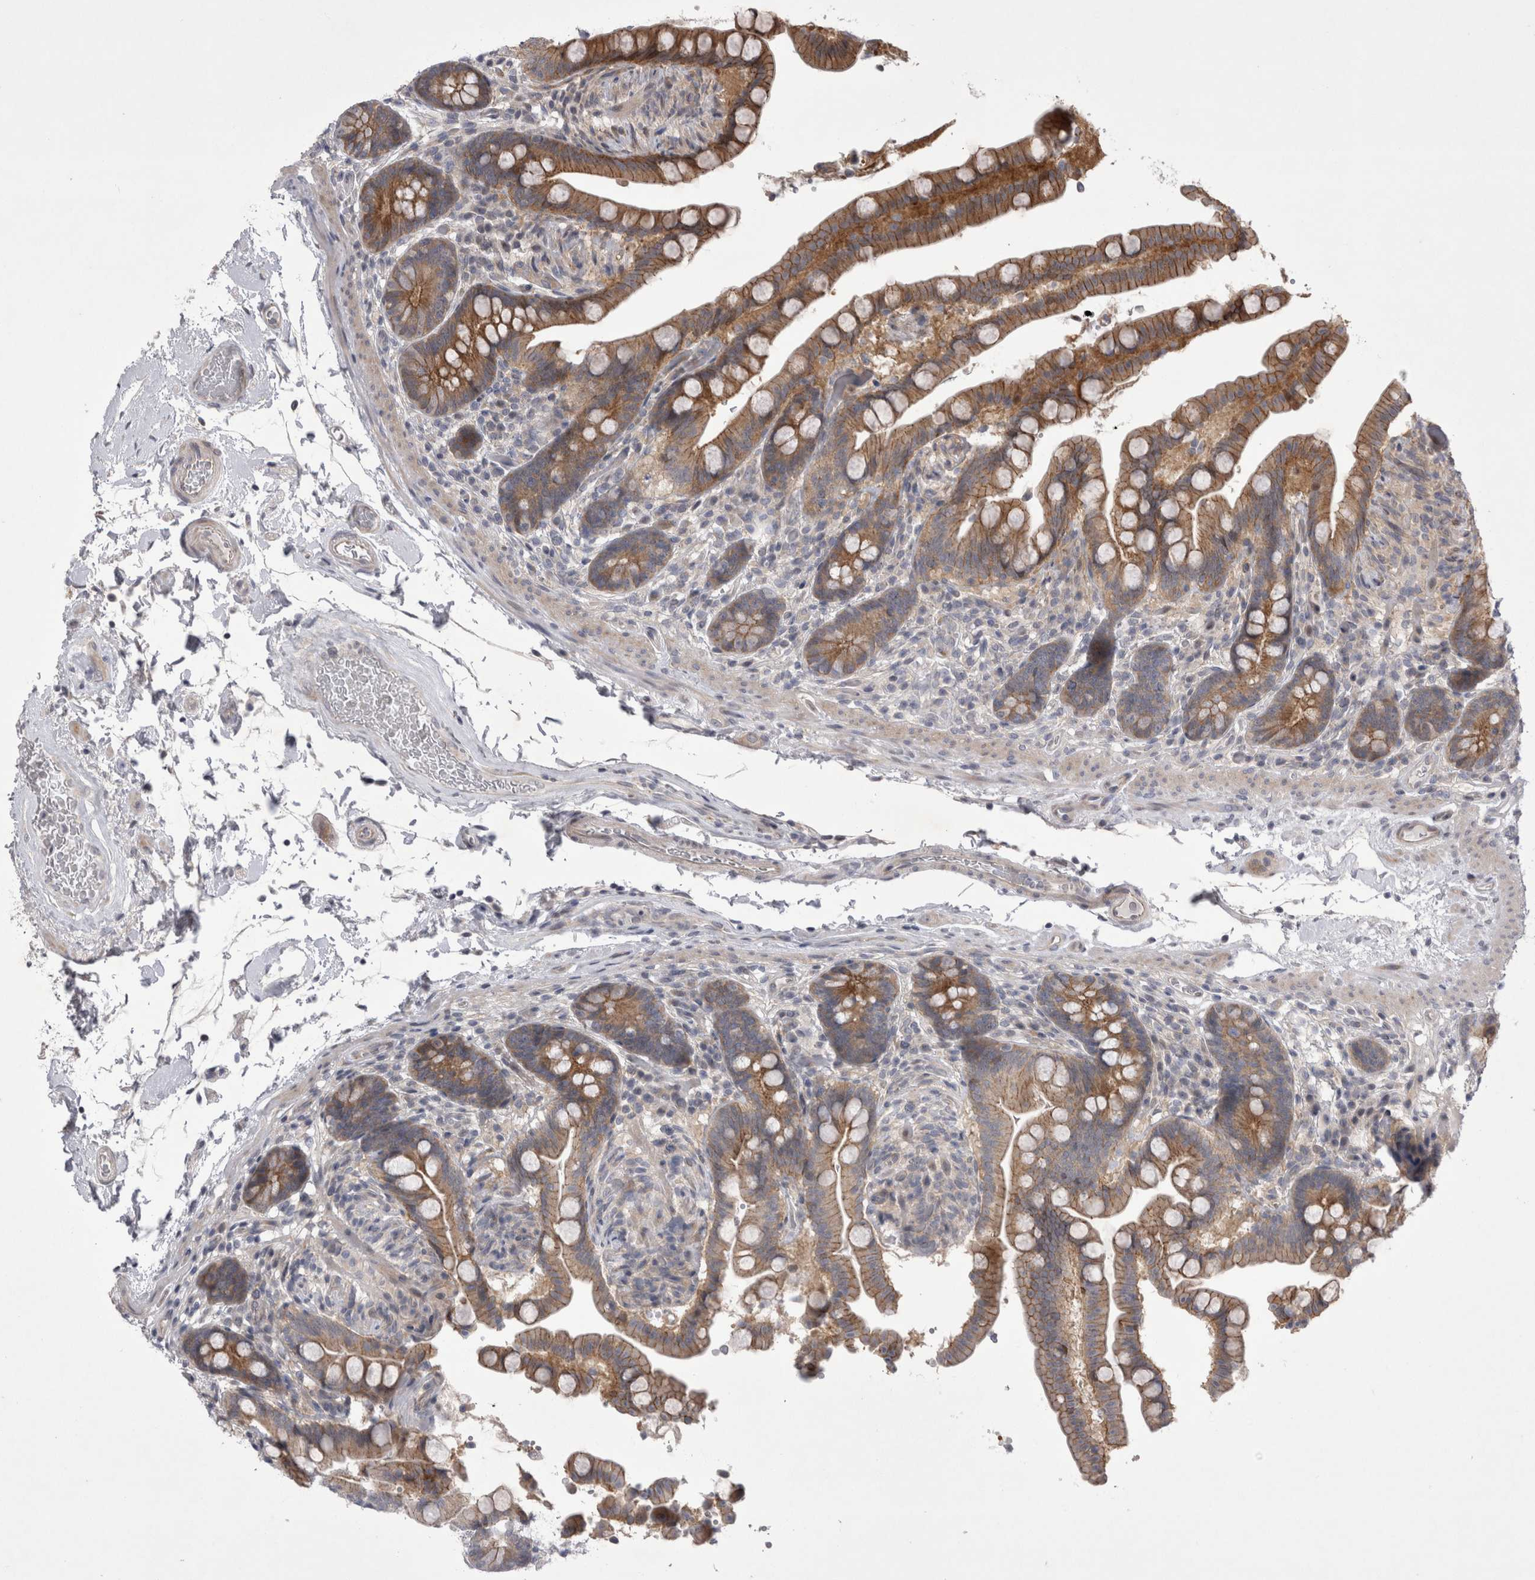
{"staining": {"intensity": "negative", "quantity": "none", "location": "none"}, "tissue": "colon", "cell_type": "Endothelial cells", "image_type": "normal", "snomed": [{"axis": "morphology", "description": "Normal tissue, NOS"}, {"axis": "topography", "description": "Smooth muscle"}, {"axis": "topography", "description": "Colon"}], "caption": "The immunohistochemistry histopathology image has no significant positivity in endothelial cells of colon.", "gene": "NENF", "patient": {"sex": "male", "age": 73}}